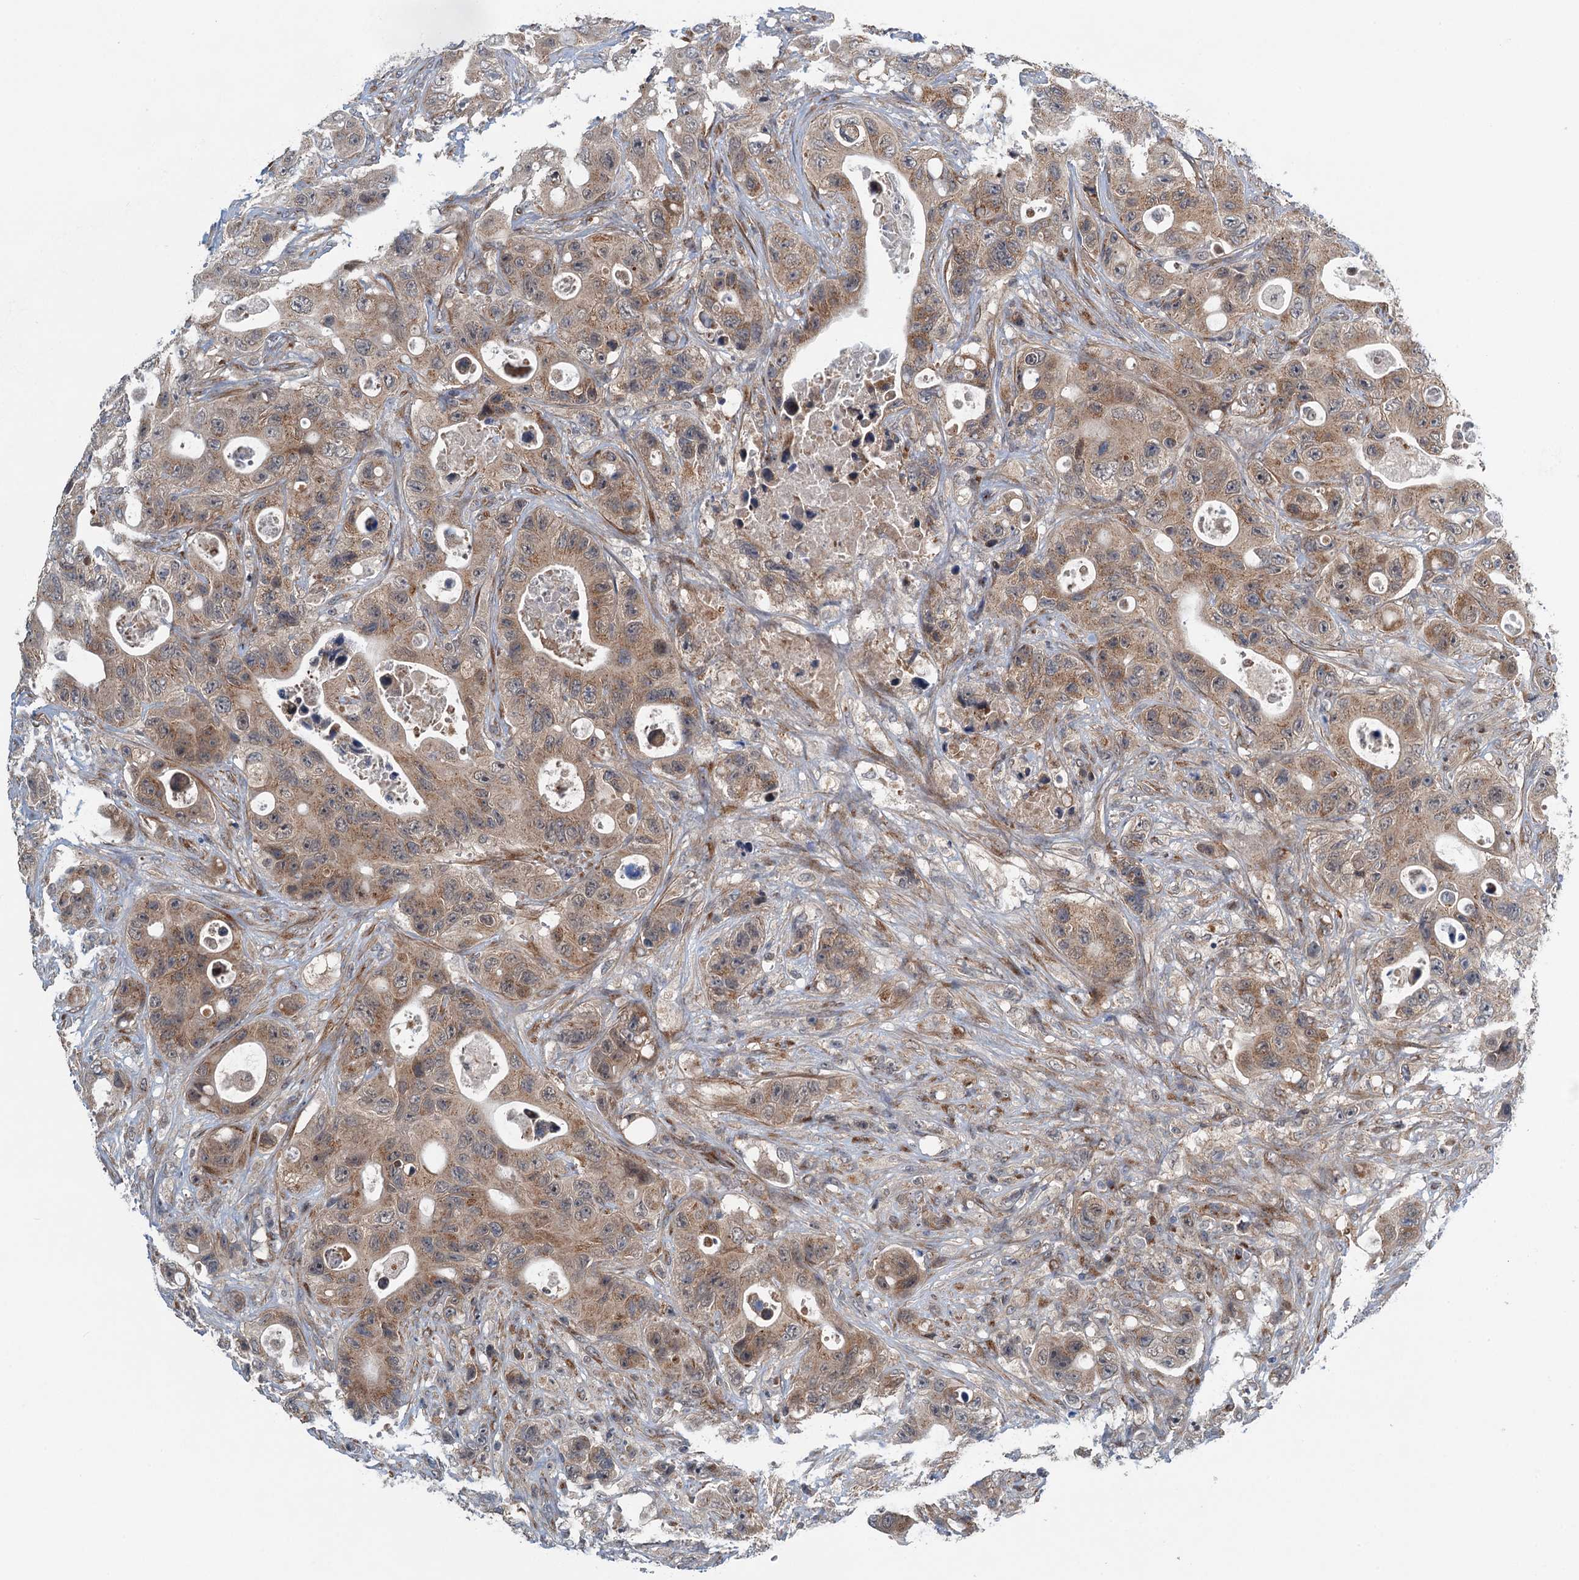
{"staining": {"intensity": "weak", "quantity": ">75%", "location": "cytoplasmic/membranous"}, "tissue": "colorectal cancer", "cell_type": "Tumor cells", "image_type": "cancer", "snomed": [{"axis": "morphology", "description": "Adenocarcinoma, NOS"}, {"axis": "topography", "description": "Colon"}], "caption": "Immunohistochemistry (DAB (3,3'-diaminobenzidine)) staining of colorectal adenocarcinoma exhibits weak cytoplasmic/membranous protein staining in approximately >75% of tumor cells. (Stains: DAB (3,3'-diaminobenzidine) in brown, nuclei in blue, Microscopy: brightfield microscopy at high magnification).", "gene": "DYNC2I2", "patient": {"sex": "female", "age": 46}}